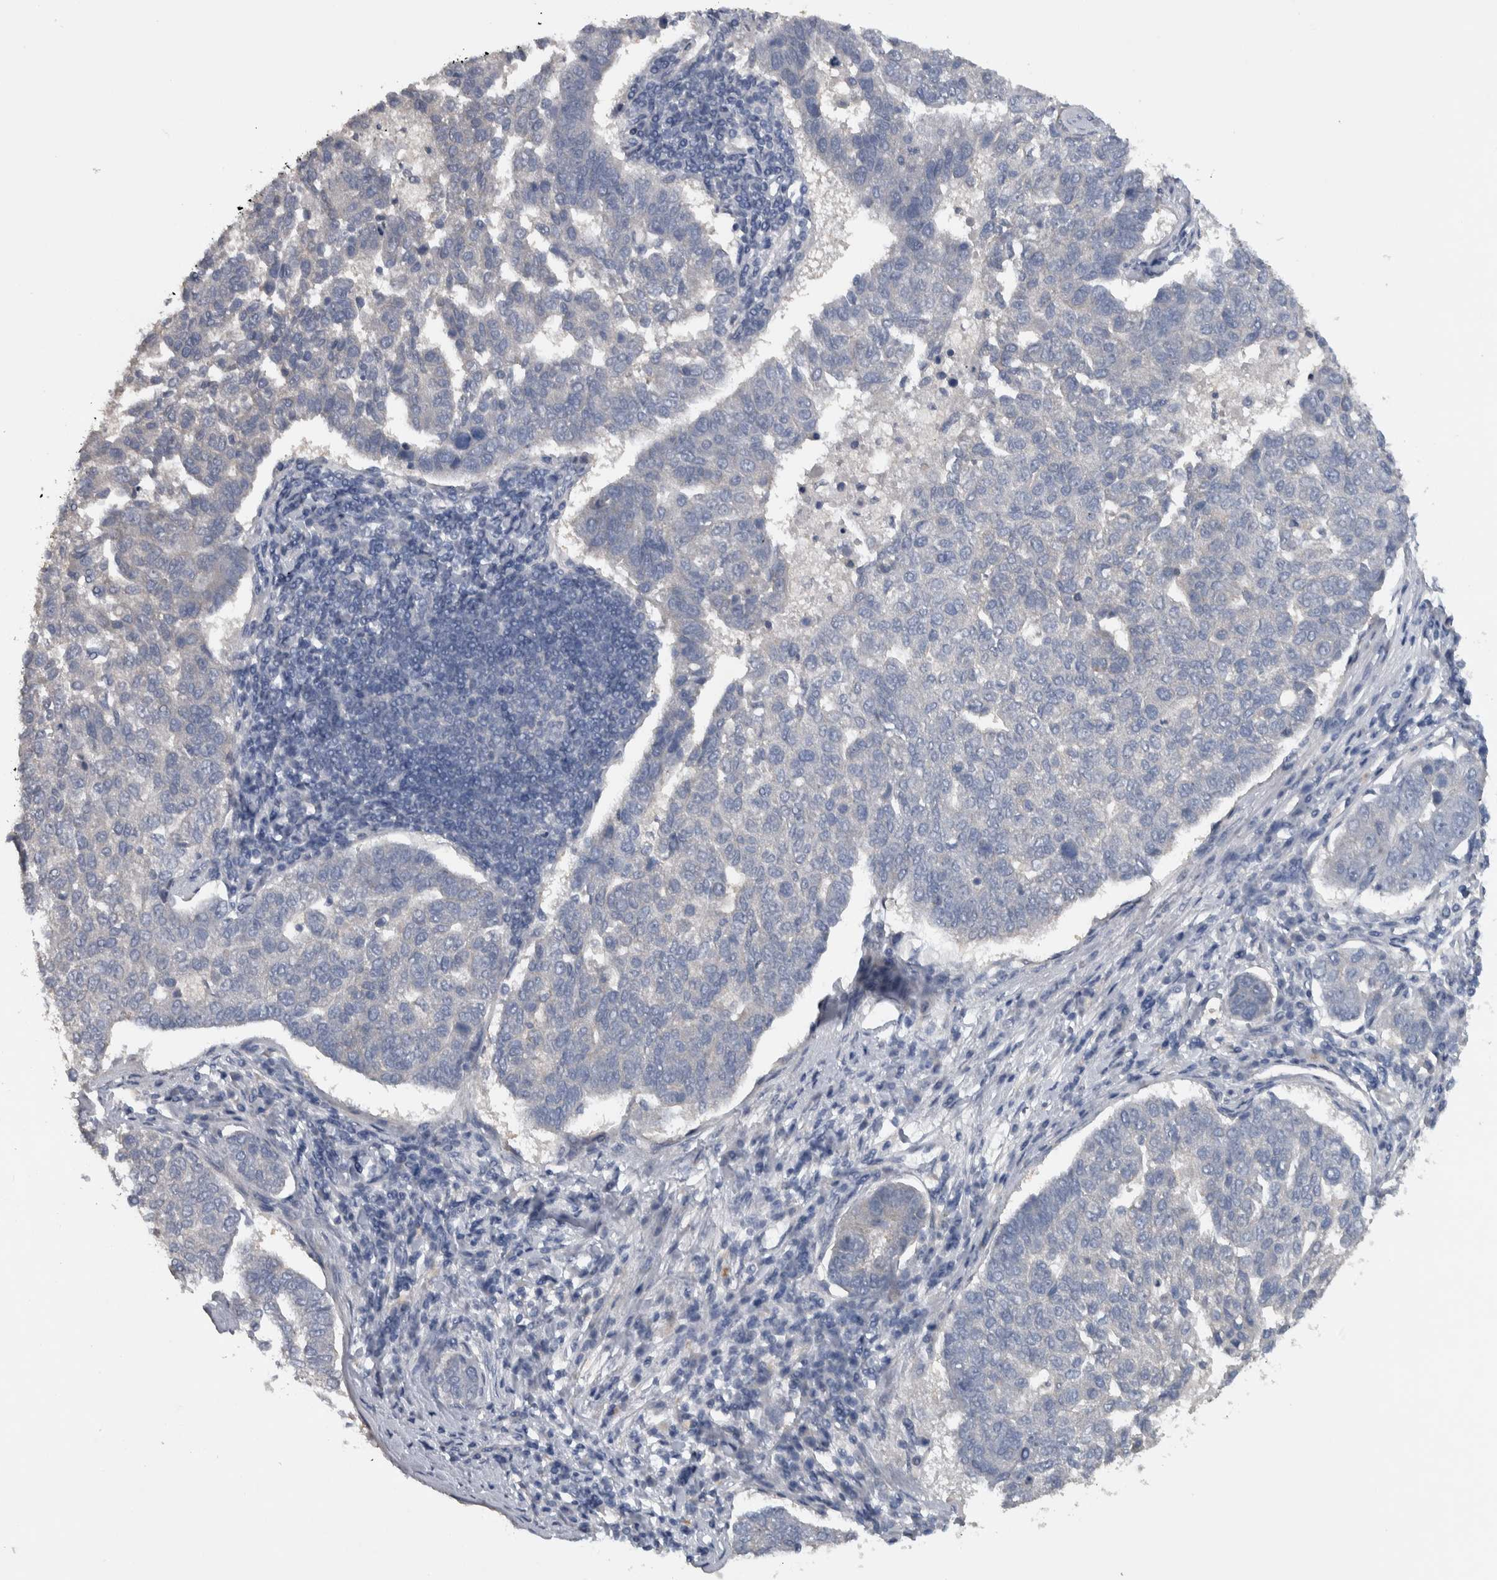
{"staining": {"intensity": "negative", "quantity": "none", "location": "none"}, "tissue": "pancreatic cancer", "cell_type": "Tumor cells", "image_type": "cancer", "snomed": [{"axis": "morphology", "description": "Adenocarcinoma, NOS"}, {"axis": "topography", "description": "Pancreas"}], "caption": "High power microscopy photomicrograph of an immunohistochemistry image of pancreatic adenocarcinoma, revealing no significant positivity in tumor cells.", "gene": "NT5C2", "patient": {"sex": "female", "age": 61}}